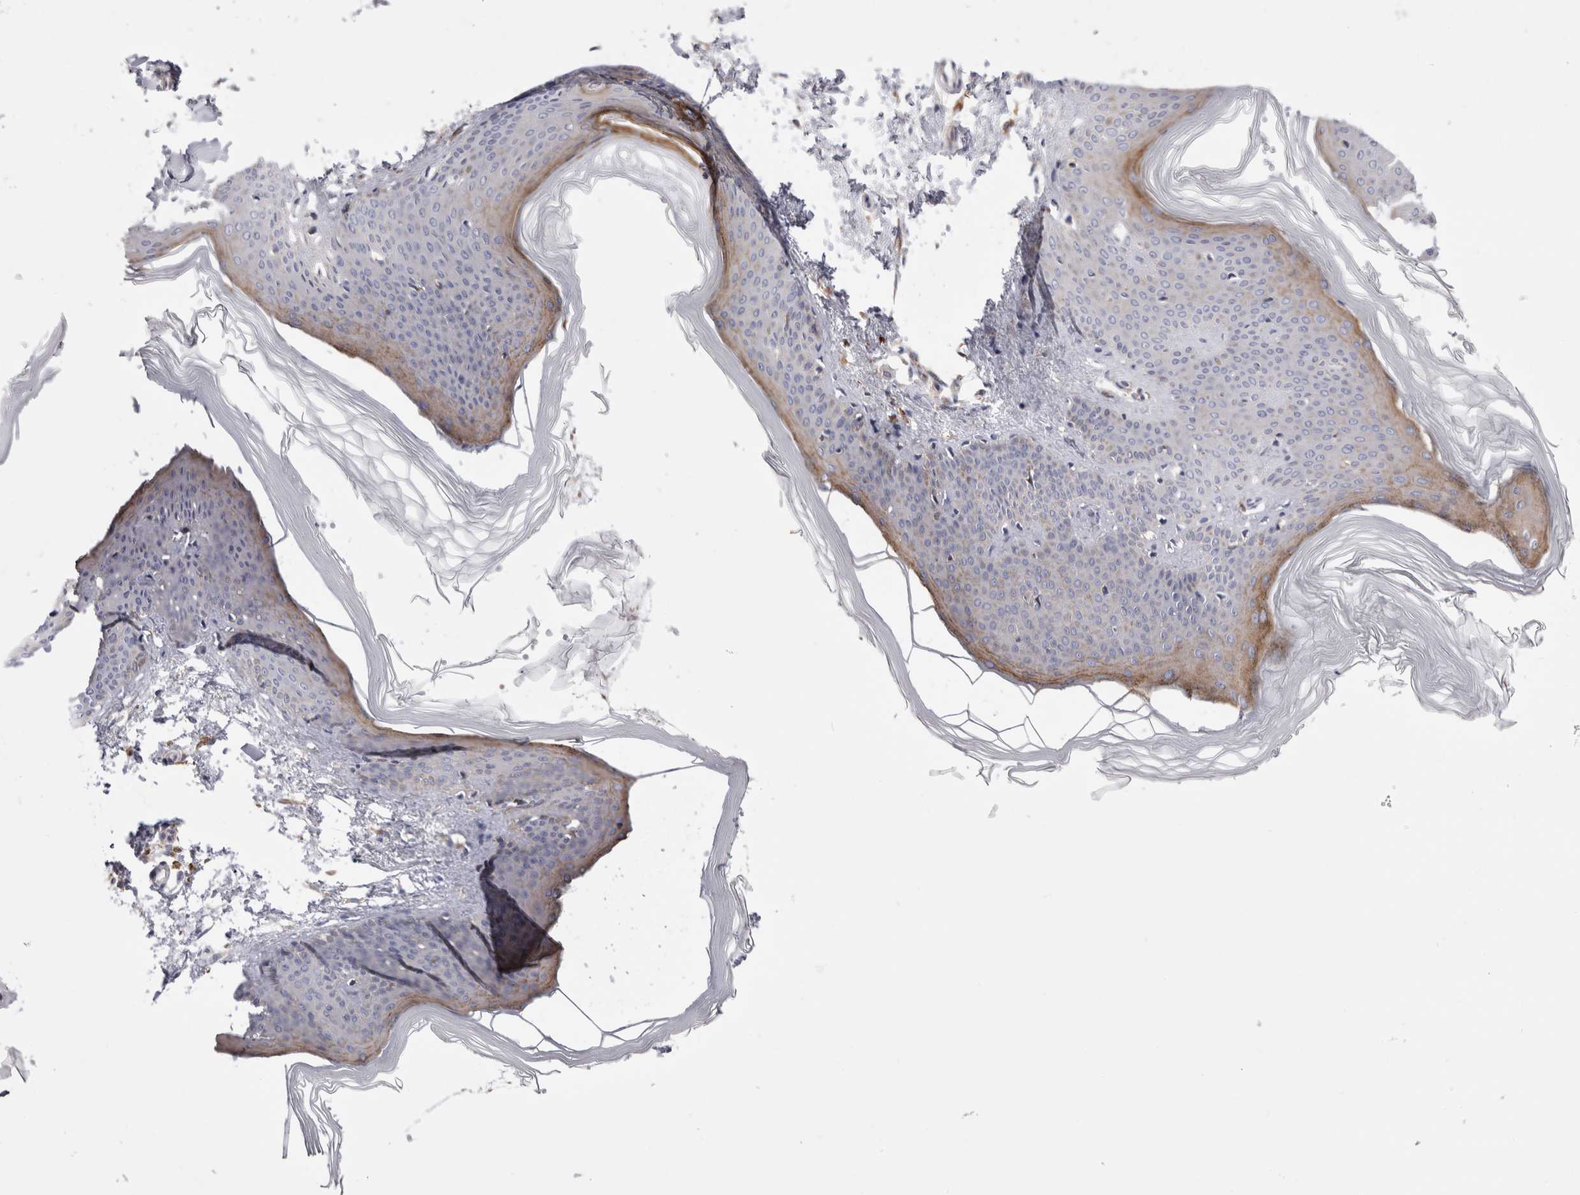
{"staining": {"intensity": "moderate", "quantity": ">75%", "location": "cytoplasmic/membranous"}, "tissue": "skin", "cell_type": "Fibroblasts", "image_type": "normal", "snomed": [{"axis": "morphology", "description": "Normal tissue, NOS"}, {"axis": "topography", "description": "Skin"}], "caption": "Protein expression analysis of unremarkable human skin reveals moderate cytoplasmic/membranous staining in about >75% of fibroblasts.", "gene": "RAB11FIP1", "patient": {"sex": "female", "age": 27}}